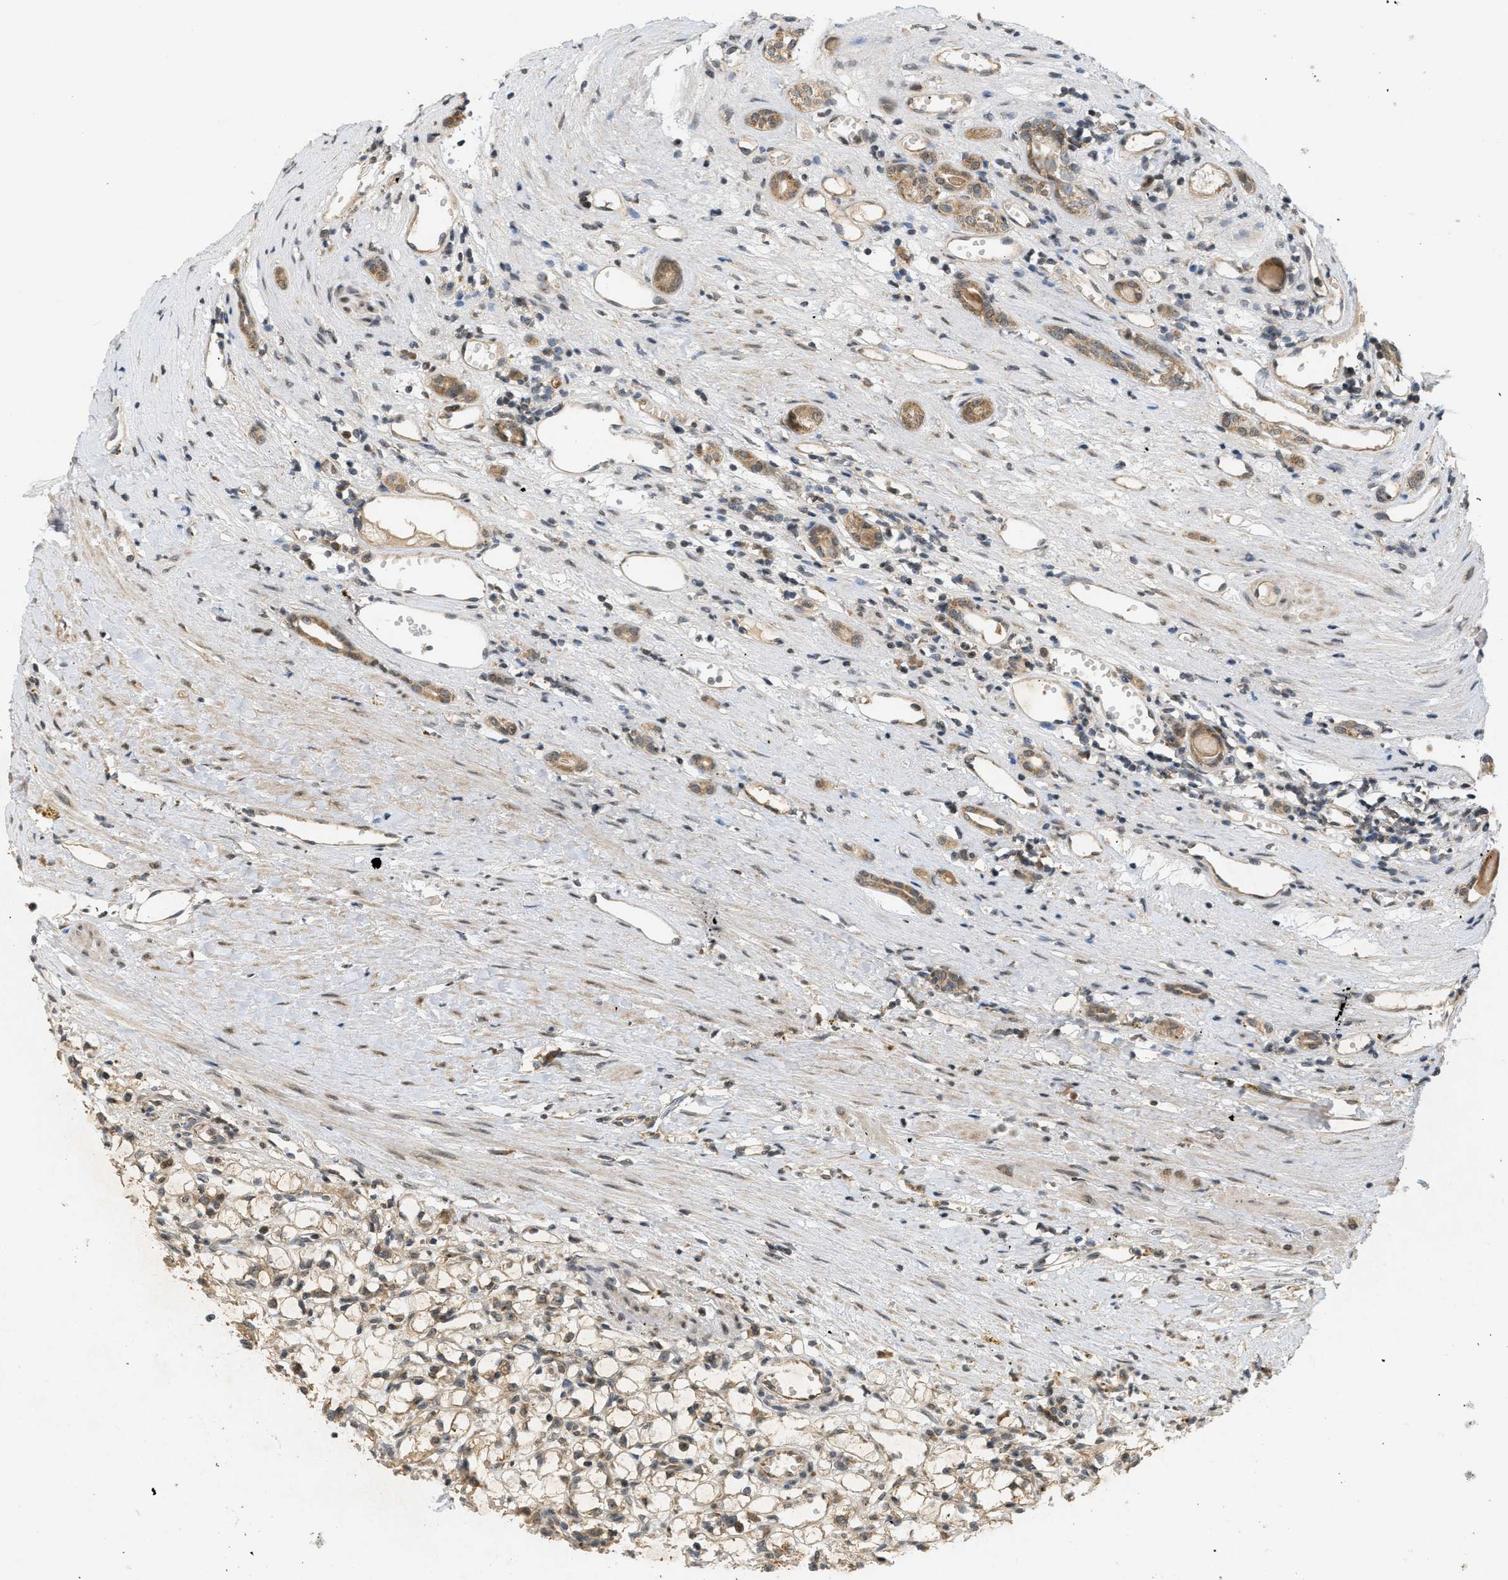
{"staining": {"intensity": "weak", "quantity": "25%-75%", "location": "cytoplasmic/membranous"}, "tissue": "renal cancer", "cell_type": "Tumor cells", "image_type": "cancer", "snomed": [{"axis": "morphology", "description": "Adenocarcinoma, NOS"}, {"axis": "topography", "description": "Kidney"}], "caption": "Renal adenocarcinoma was stained to show a protein in brown. There is low levels of weak cytoplasmic/membranous positivity in about 25%-75% of tumor cells. Ihc stains the protein in brown and the nuclei are stained blue.", "gene": "PRKD1", "patient": {"sex": "male", "age": 56}}